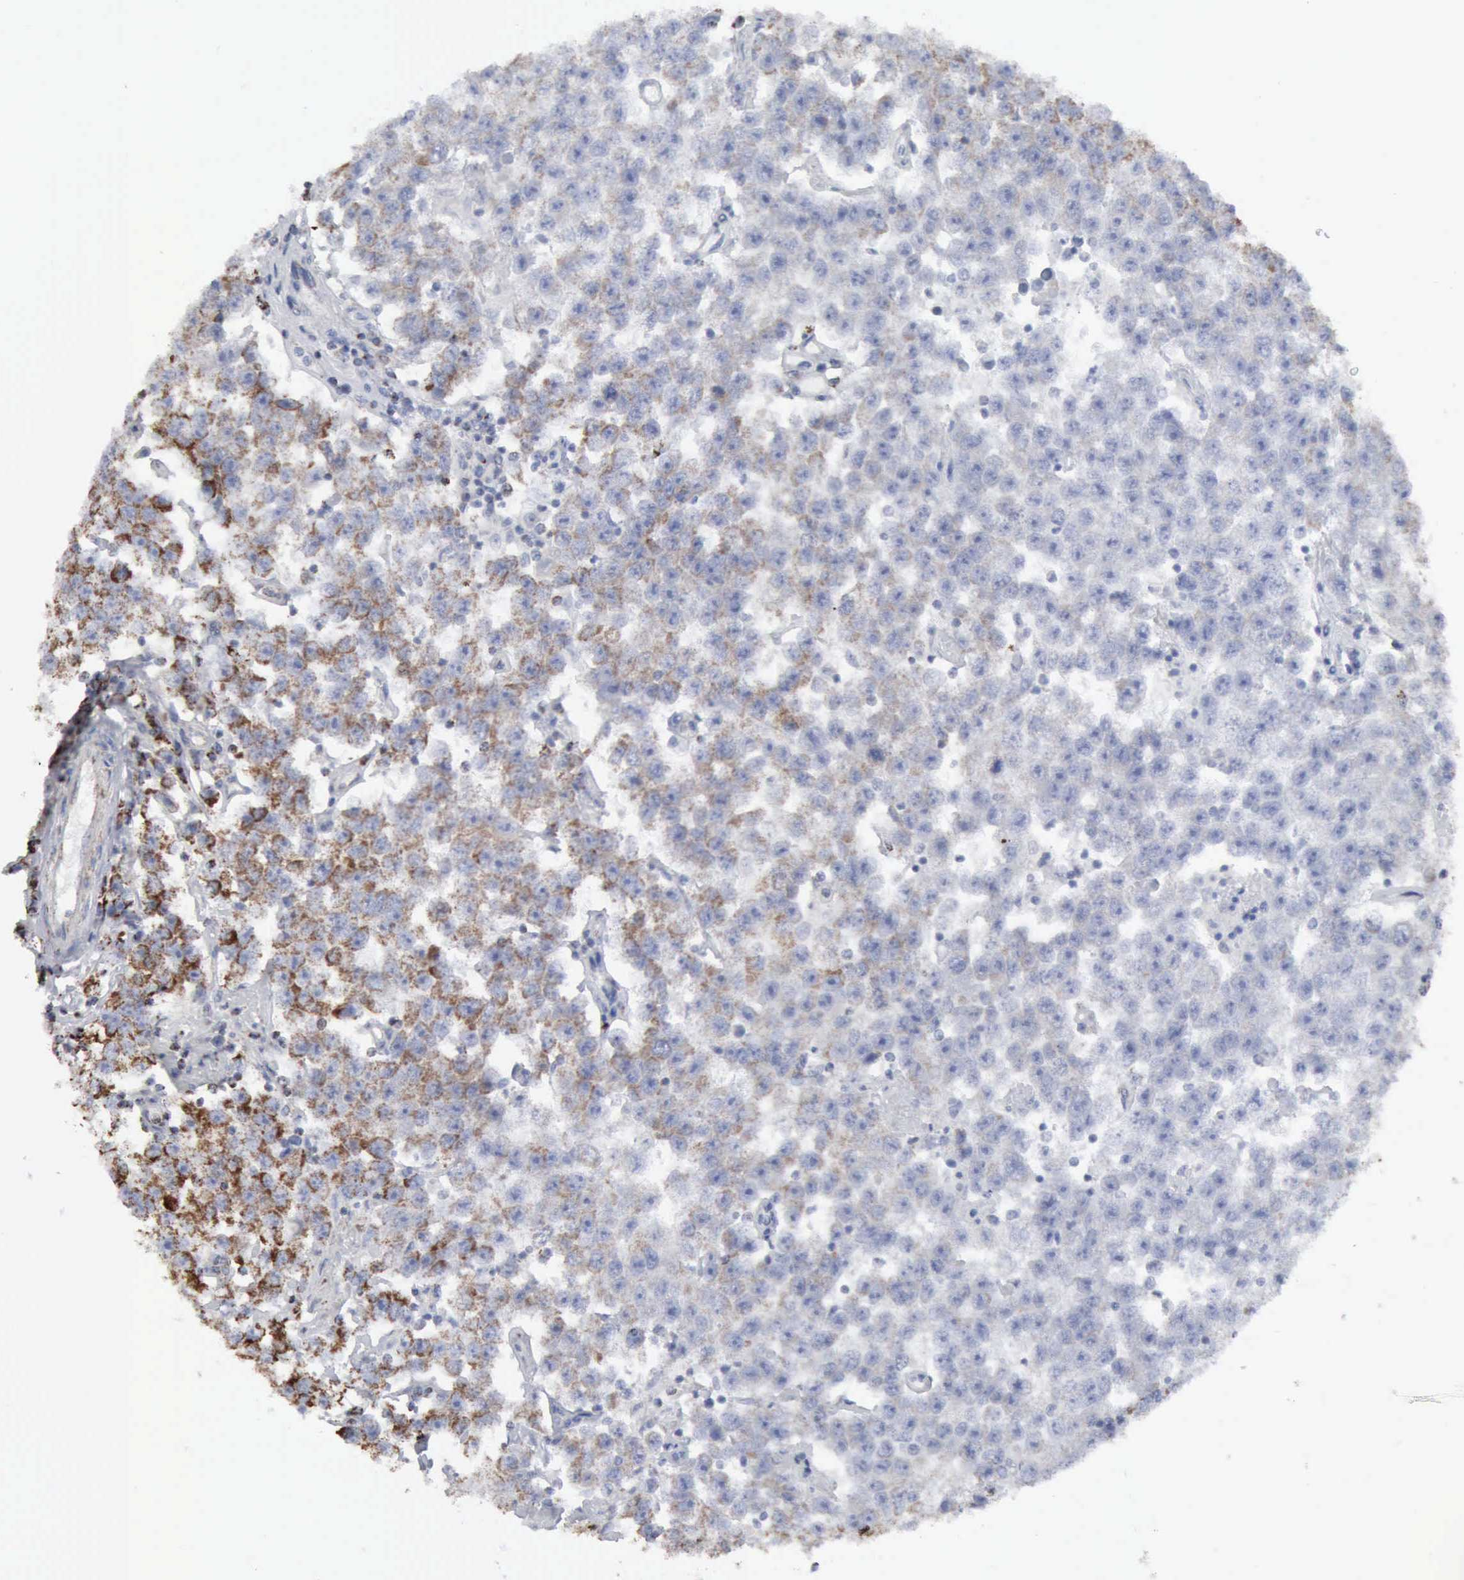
{"staining": {"intensity": "moderate", "quantity": "<25%", "location": "cytoplasmic/membranous"}, "tissue": "testis cancer", "cell_type": "Tumor cells", "image_type": "cancer", "snomed": [{"axis": "morphology", "description": "Seminoma, NOS"}, {"axis": "topography", "description": "Testis"}], "caption": "This histopathology image displays immunohistochemistry staining of human testis seminoma, with low moderate cytoplasmic/membranous expression in about <25% of tumor cells.", "gene": "ACO2", "patient": {"sex": "male", "age": 52}}